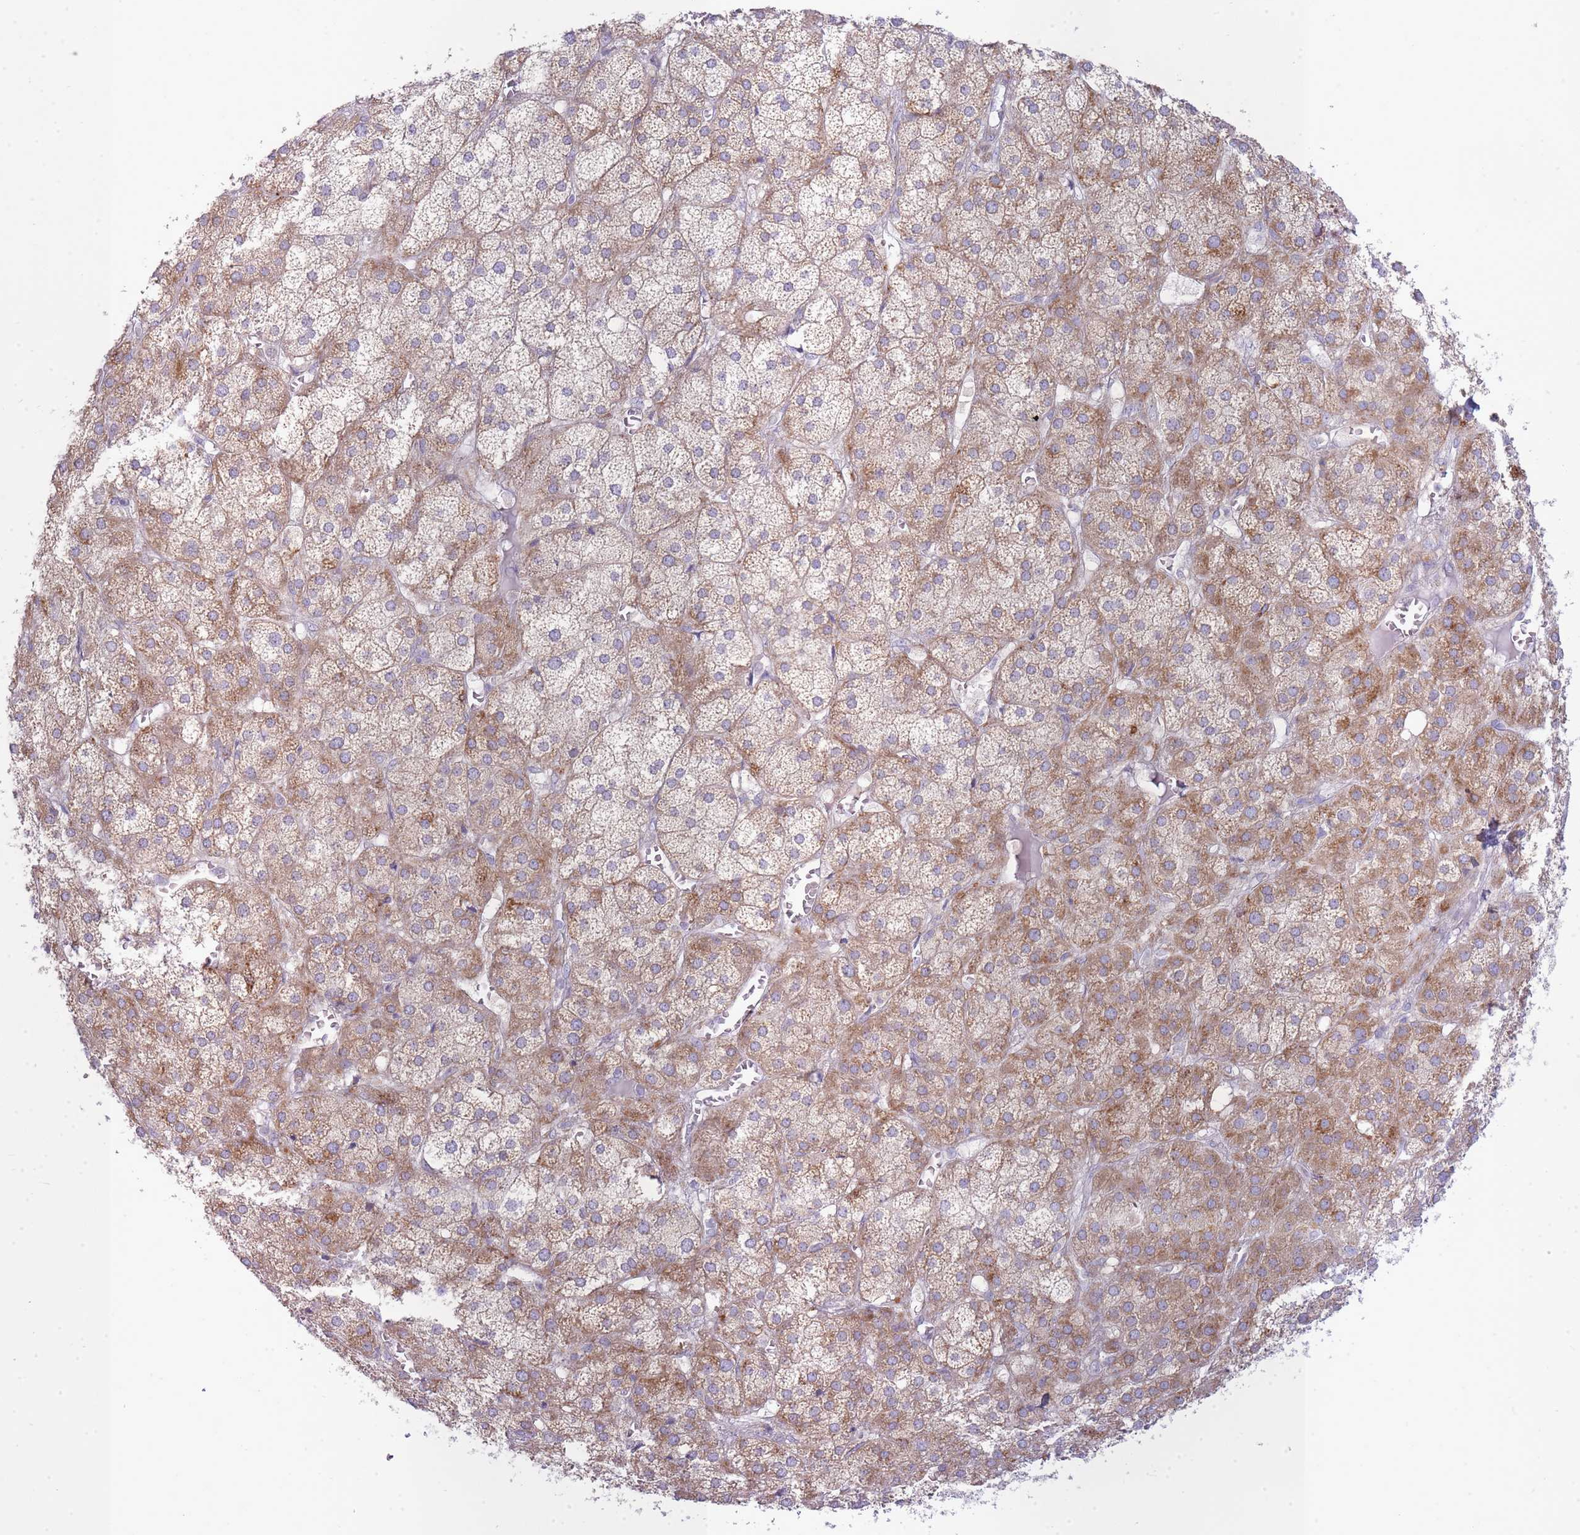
{"staining": {"intensity": "moderate", "quantity": ">75%", "location": "cytoplasmic/membranous"}, "tissue": "adrenal gland", "cell_type": "Glandular cells", "image_type": "normal", "snomed": [{"axis": "morphology", "description": "Normal tissue, NOS"}, {"axis": "topography", "description": "Adrenal gland"}], "caption": "This image exhibits IHC staining of normal adrenal gland, with medium moderate cytoplasmic/membranous expression in about >75% of glandular cells.", "gene": "OR5L1", "patient": {"sex": "female", "age": 61}}